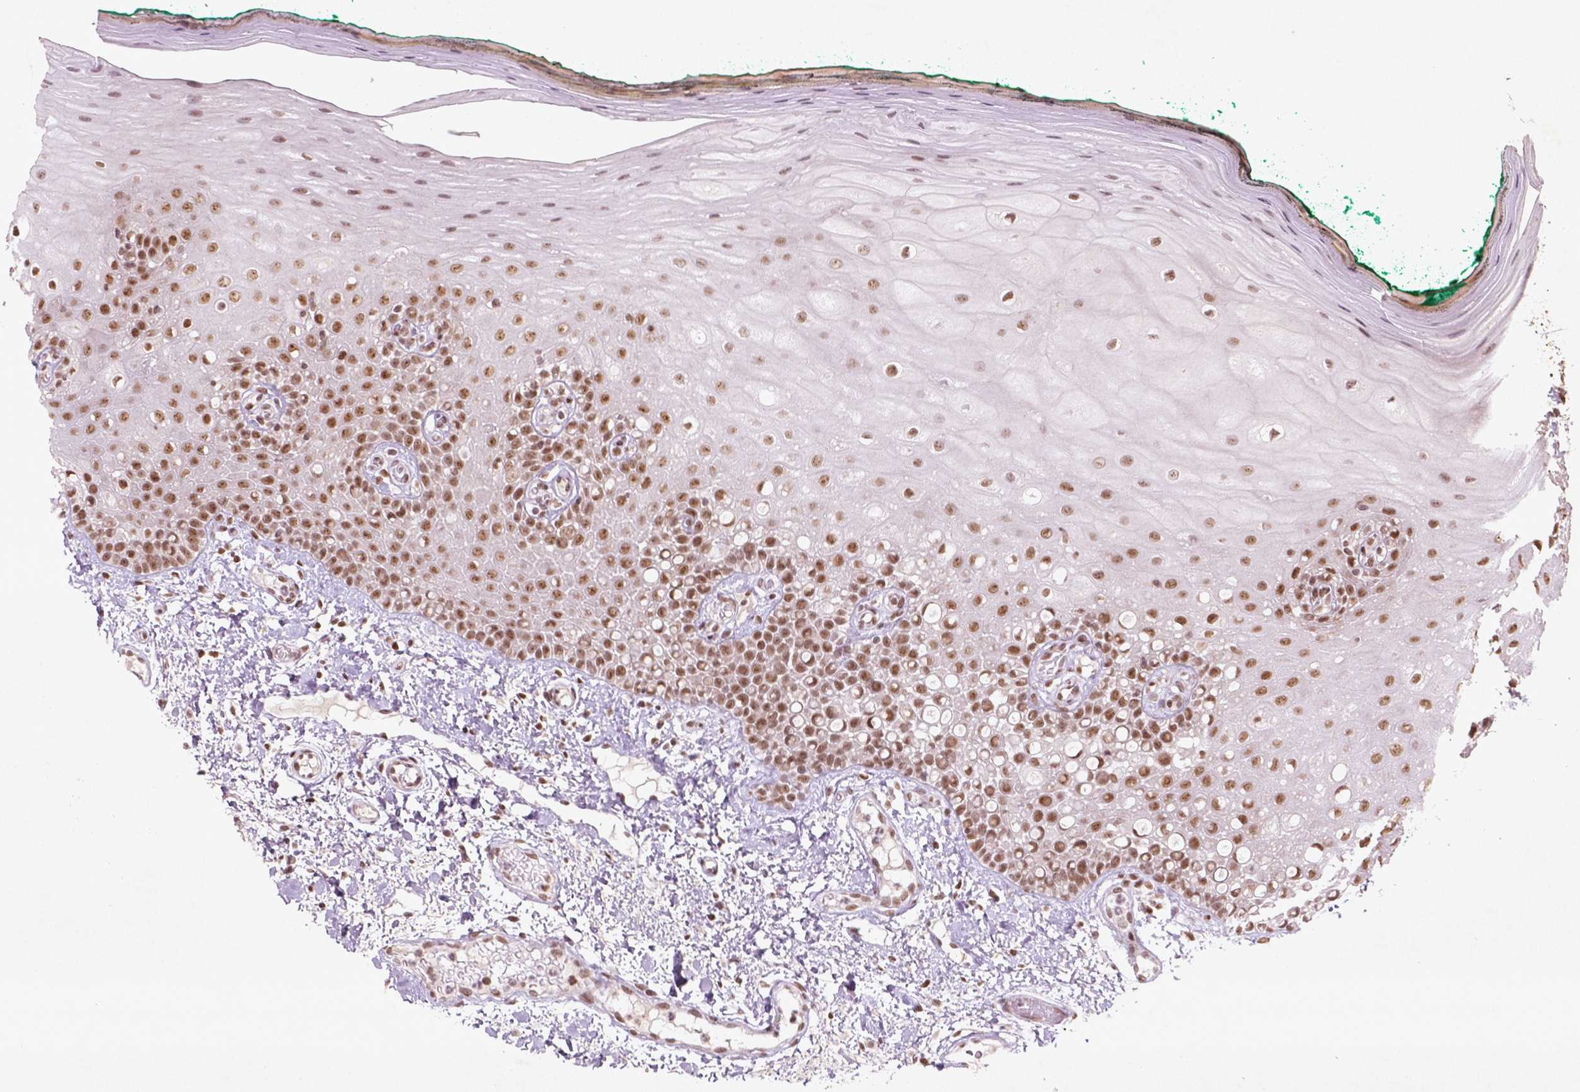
{"staining": {"intensity": "moderate", "quantity": ">75%", "location": "nuclear"}, "tissue": "oral mucosa", "cell_type": "Squamous epithelial cells", "image_type": "normal", "snomed": [{"axis": "morphology", "description": "Normal tissue, NOS"}, {"axis": "topography", "description": "Oral tissue"}], "caption": "Immunohistochemistry histopathology image of normal oral mucosa: oral mucosa stained using IHC displays medium levels of moderate protein expression localized specifically in the nuclear of squamous epithelial cells, appearing as a nuclear brown color.", "gene": "HMG20B", "patient": {"sex": "female", "age": 83}}